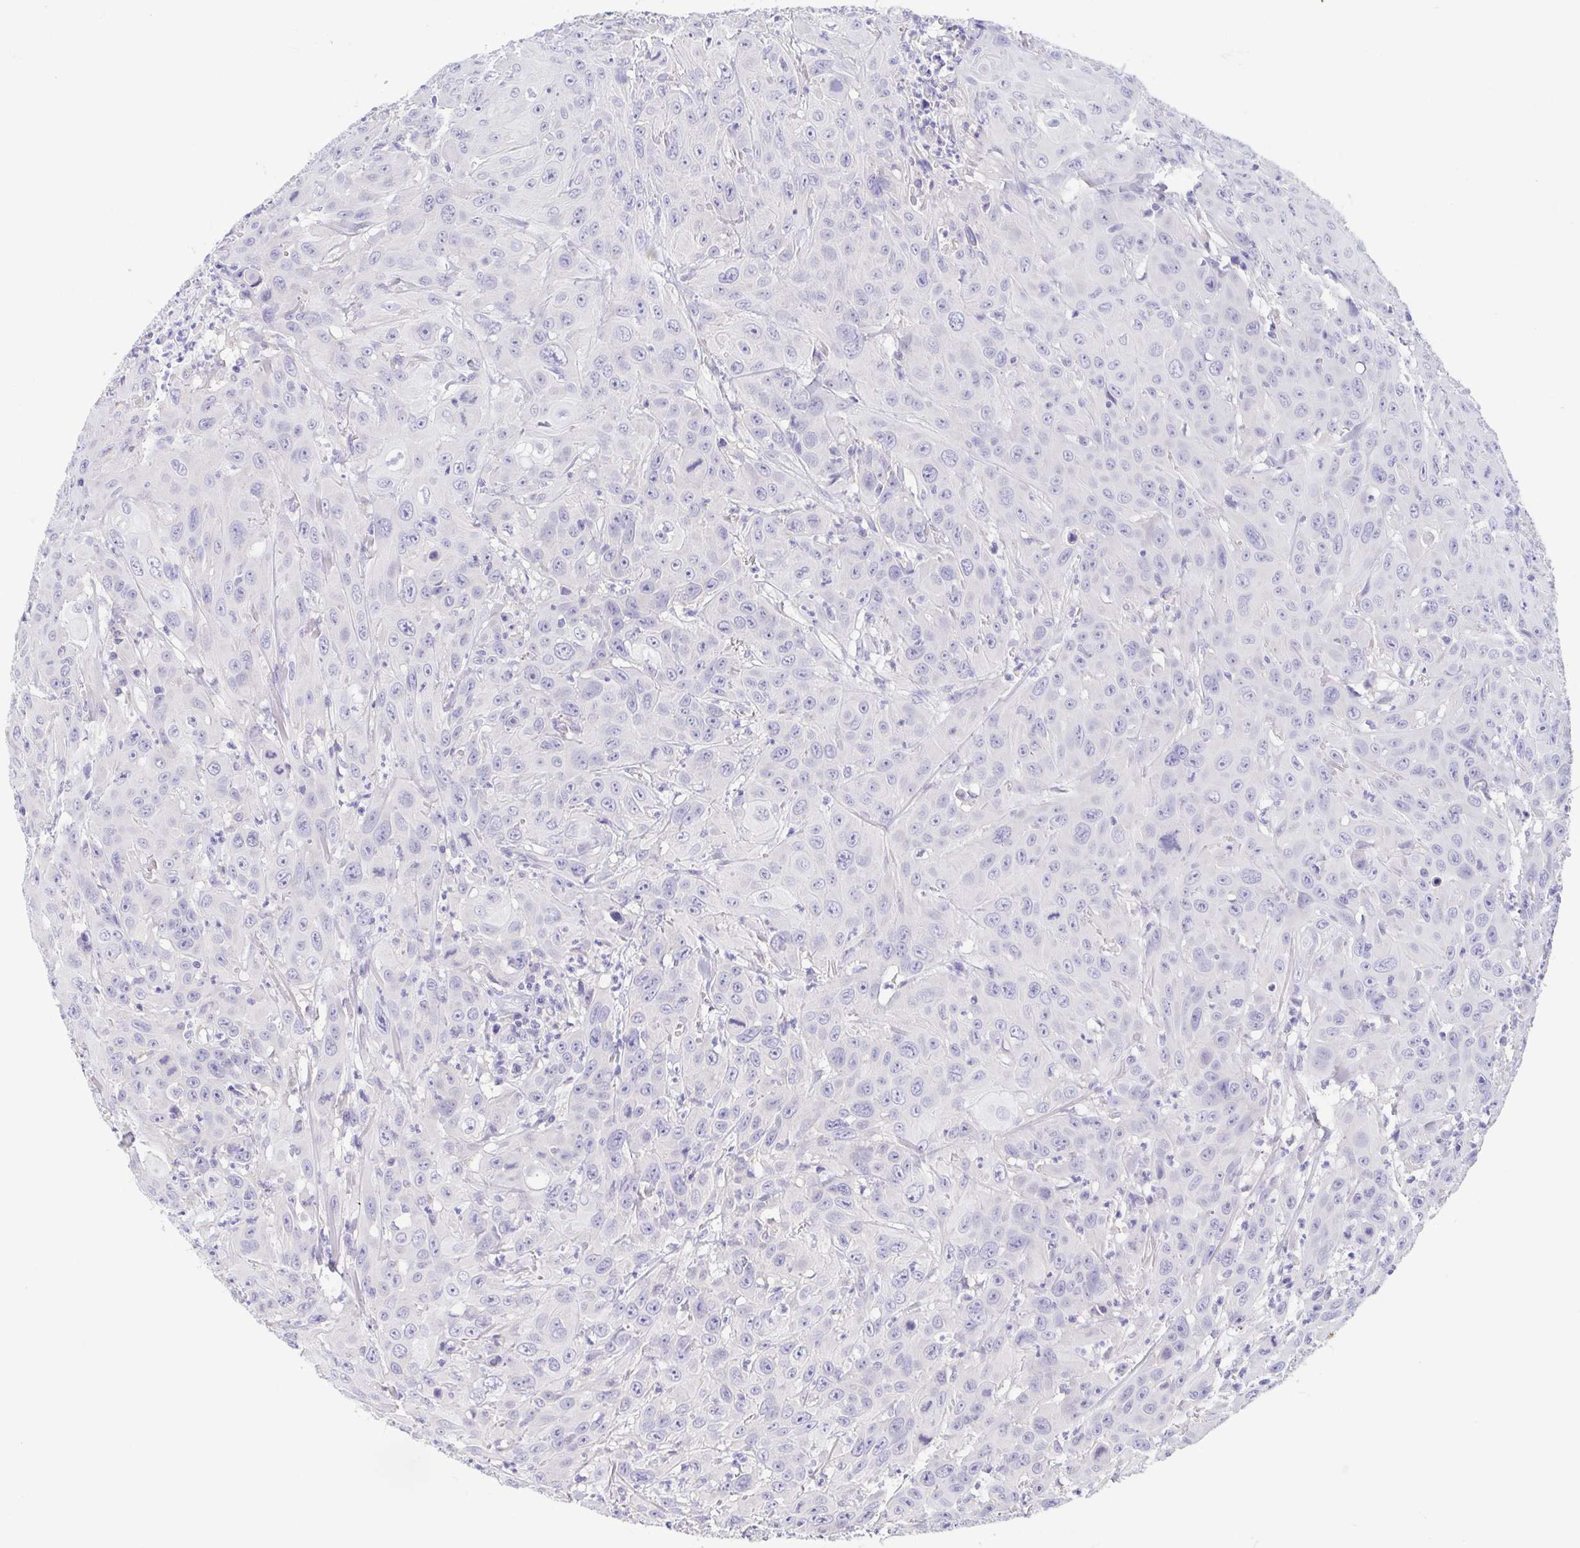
{"staining": {"intensity": "negative", "quantity": "none", "location": "none"}, "tissue": "head and neck cancer", "cell_type": "Tumor cells", "image_type": "cancer", "snomed": [{"axis": "morphology", "description": "Squamous cell carcinoma, NOS"}, {"axis": "topography", "description": "Skin"}, {"axis": "topography", "description": "Head-Neck"}], "caption": "Immunohistochemistry image of neoplastic tissue: human head and neck squamous cell carcinoma stained with DAB (3,3'-diaminobenzidine) demonstrates no significant protein expression in tumor cells. The staining was performed using DAB (3,3'-diaminobenzidine) to visualize the protein expression in brown, while the nuclei were stained in blue with hematoxylin (Magnification: 20x).", "gene": "TREH", "patient": {"sex": "male", "age": 80}}